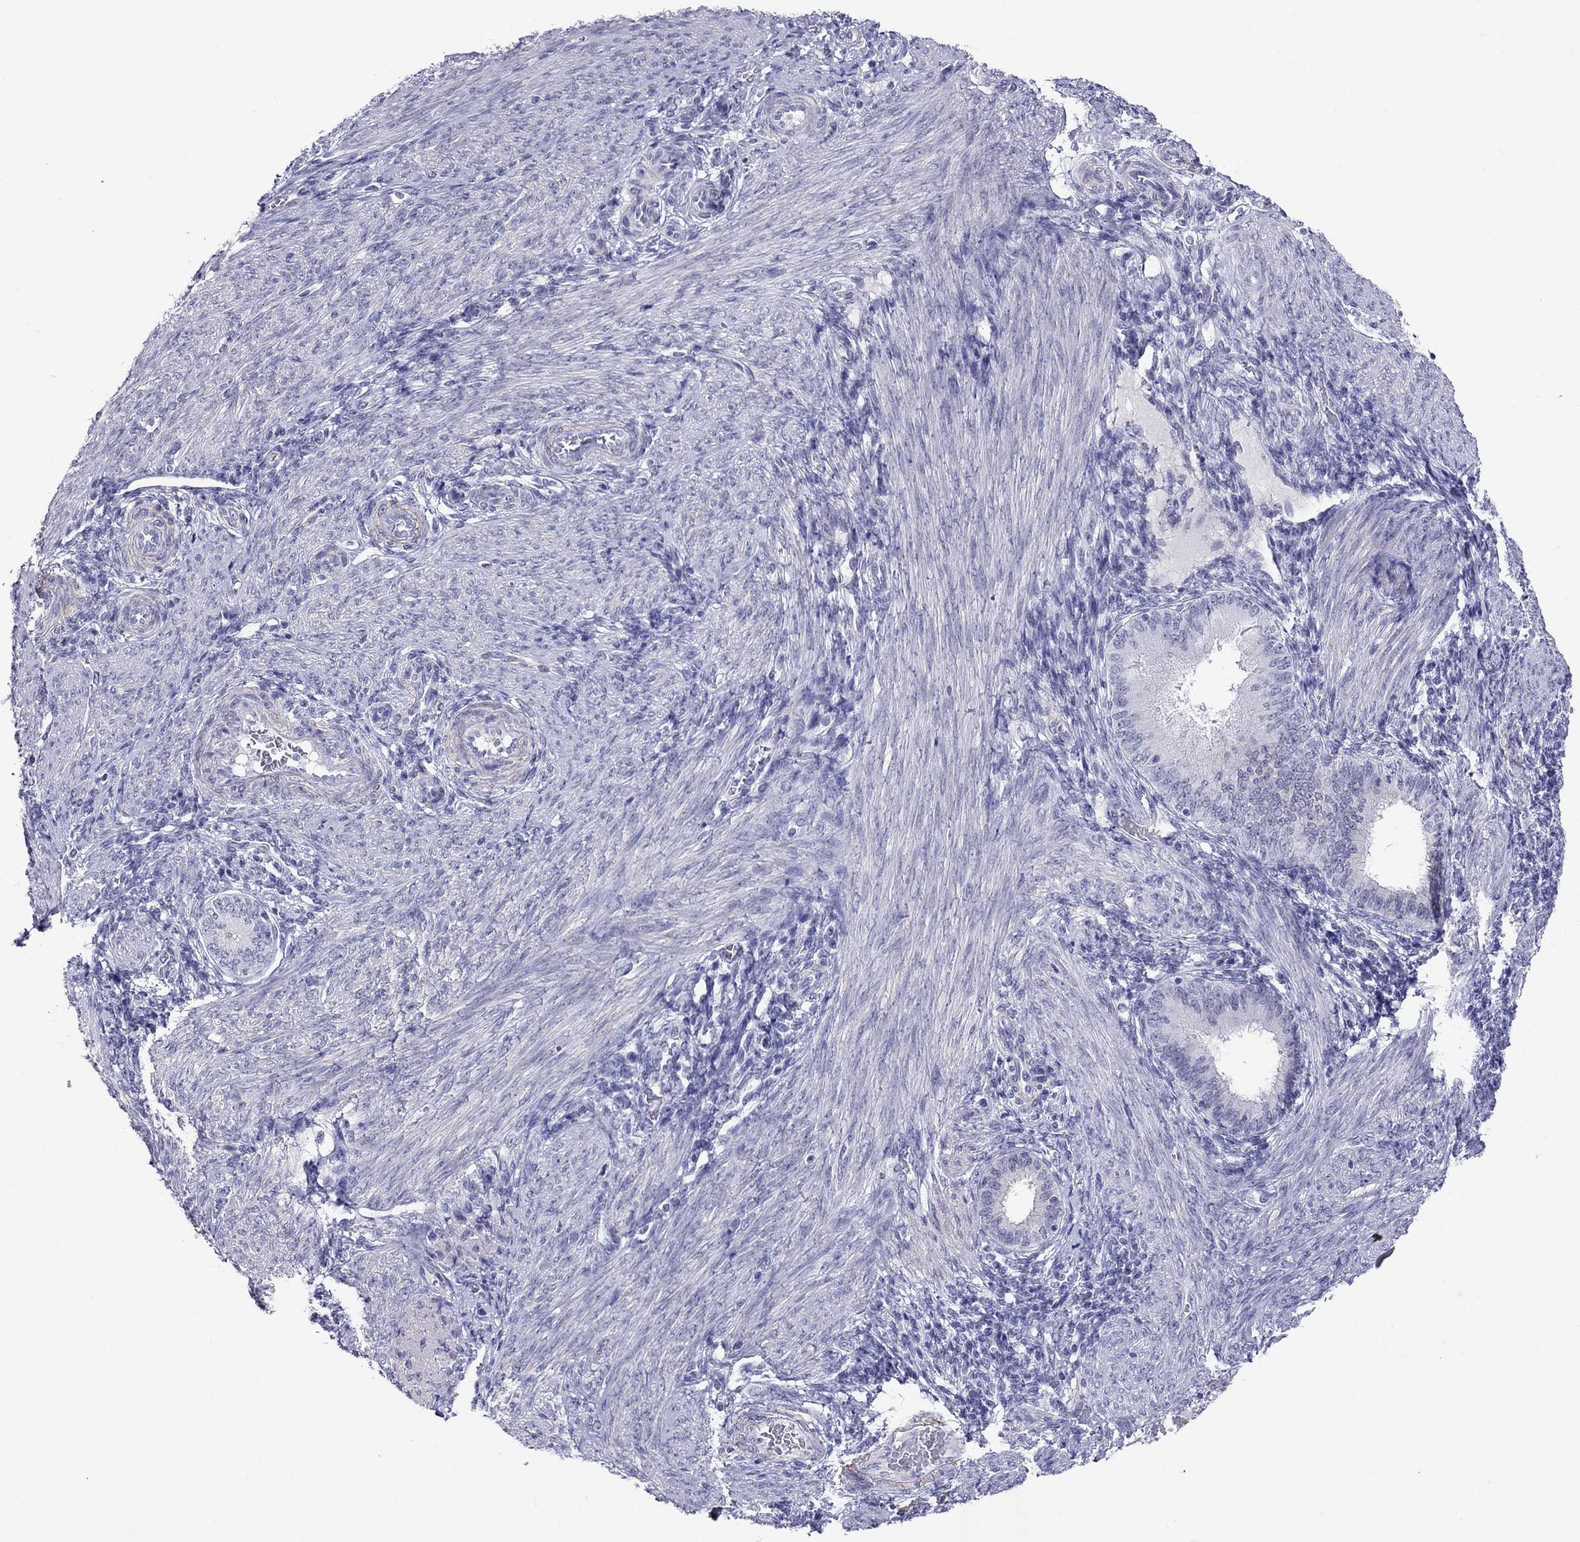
{"staining": {"intensity": "negative", "quantity": "none", "location": "none"}, "tissue": "endometrium", "cell_type": "Cells in endometrial stroma", "image_type": "normal", "snomed": [{"axis": "morphology", "description": "Normal tissue, NOS"}, {"axis": "topography", "description": "Endometrium"}], "caption": "IHC histopathology image of normal endometrium stained for a protein (brown), which reveals no expression in cells in endometrial stroma.", "gene": "MYMX", "patient": {"sex": "female", "age": 39}}